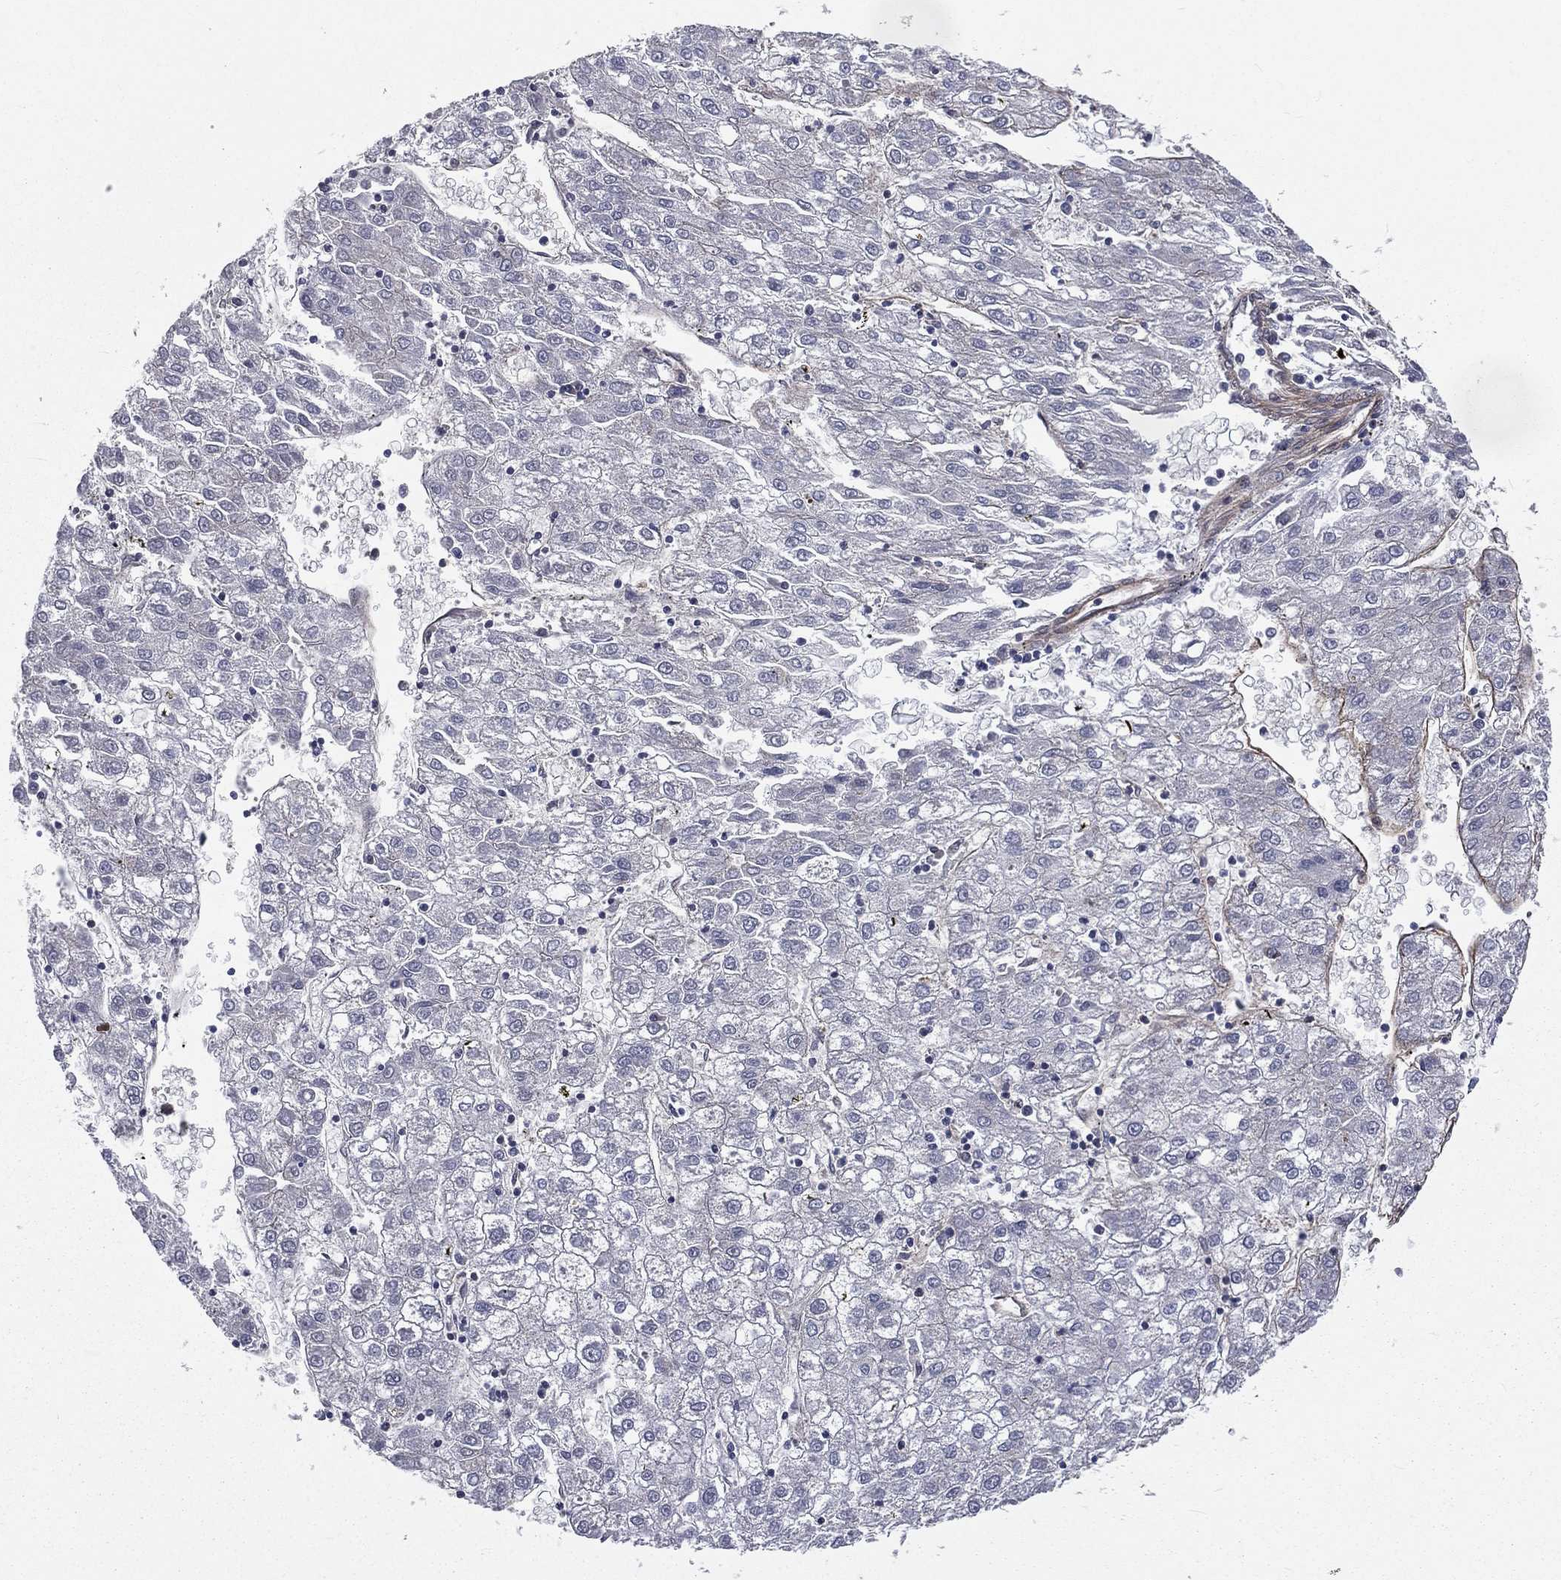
{"staining": {"intensity": "negative", "quantity": "none", "location": "none"}, "tissue": "liver cancer", "cell_type": "Tumor cells", "image_type": "cancer", "snomed": [{"axis": "morphology", "description": "Carcinoma, Hepatocellular, NOS"}, {"axis": "topography", "description": "Liver"}], "caption": "The IHC image has no significant positivity in tumor cells of liver cancer tissue.", "gene": "ARL3", "patient": {"sex": "male", "age": 72}}